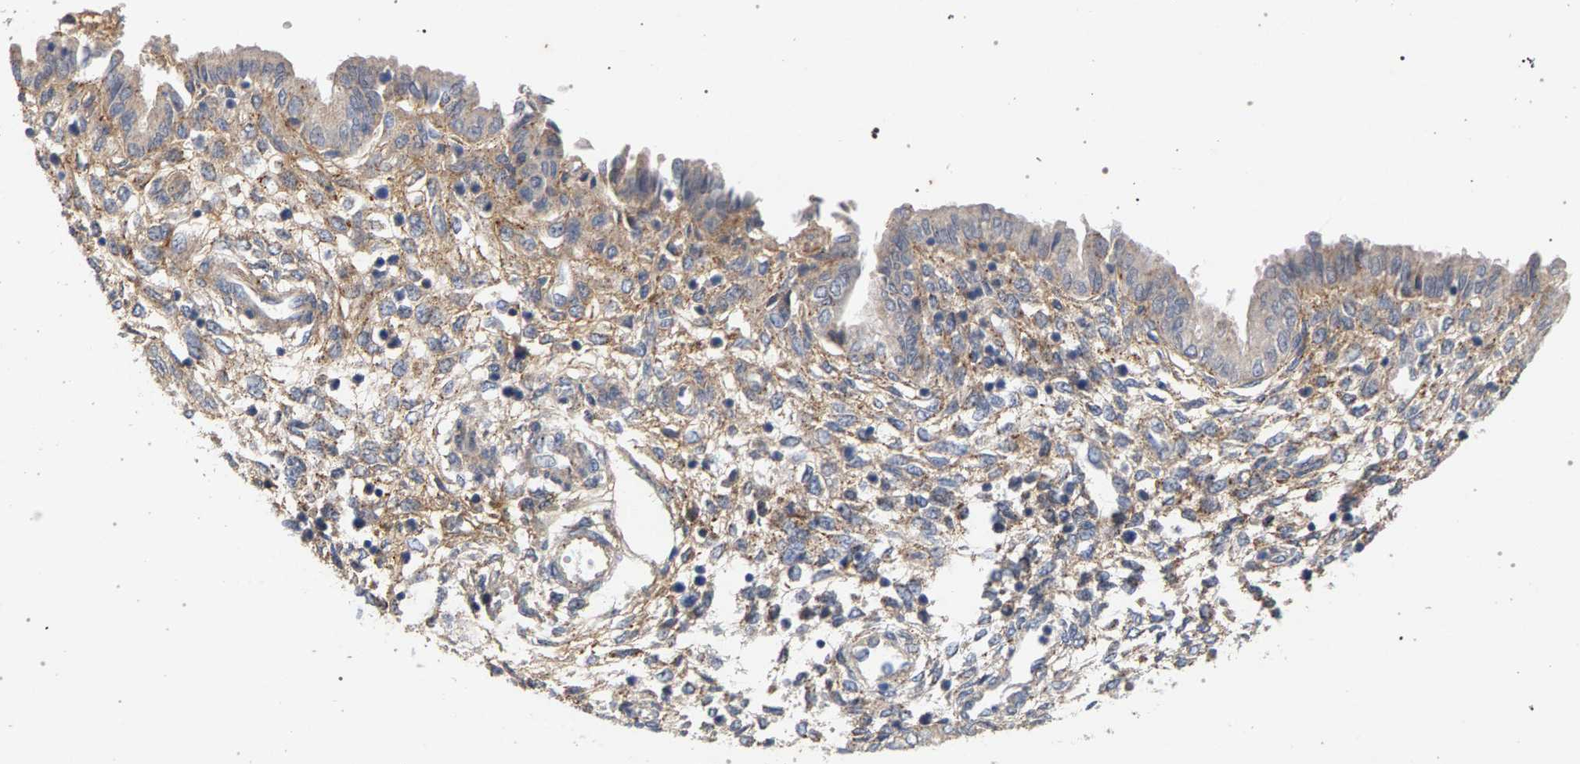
{"staining": {"intensity": "moderate", "quantity": "<25%", "location": "cytoplasmic/membranous"}, "tissue": "endometrium", "cell_type": "Cells in endometrial stroma", "image_type": "normal", "snomed": [{"axis": "morphology", "description": "Normal tissue, NOS"}, {"axis": "topography", "description": "Endometrium"}], "caption": "Protein staining of normal endometrium exhibits moderate cytoplasmic/membranous positivity in approximately <25% of cells in endometrial stroma.", "gene": "MAMDC2", "patient": {"sex": "female", "age": 33}}